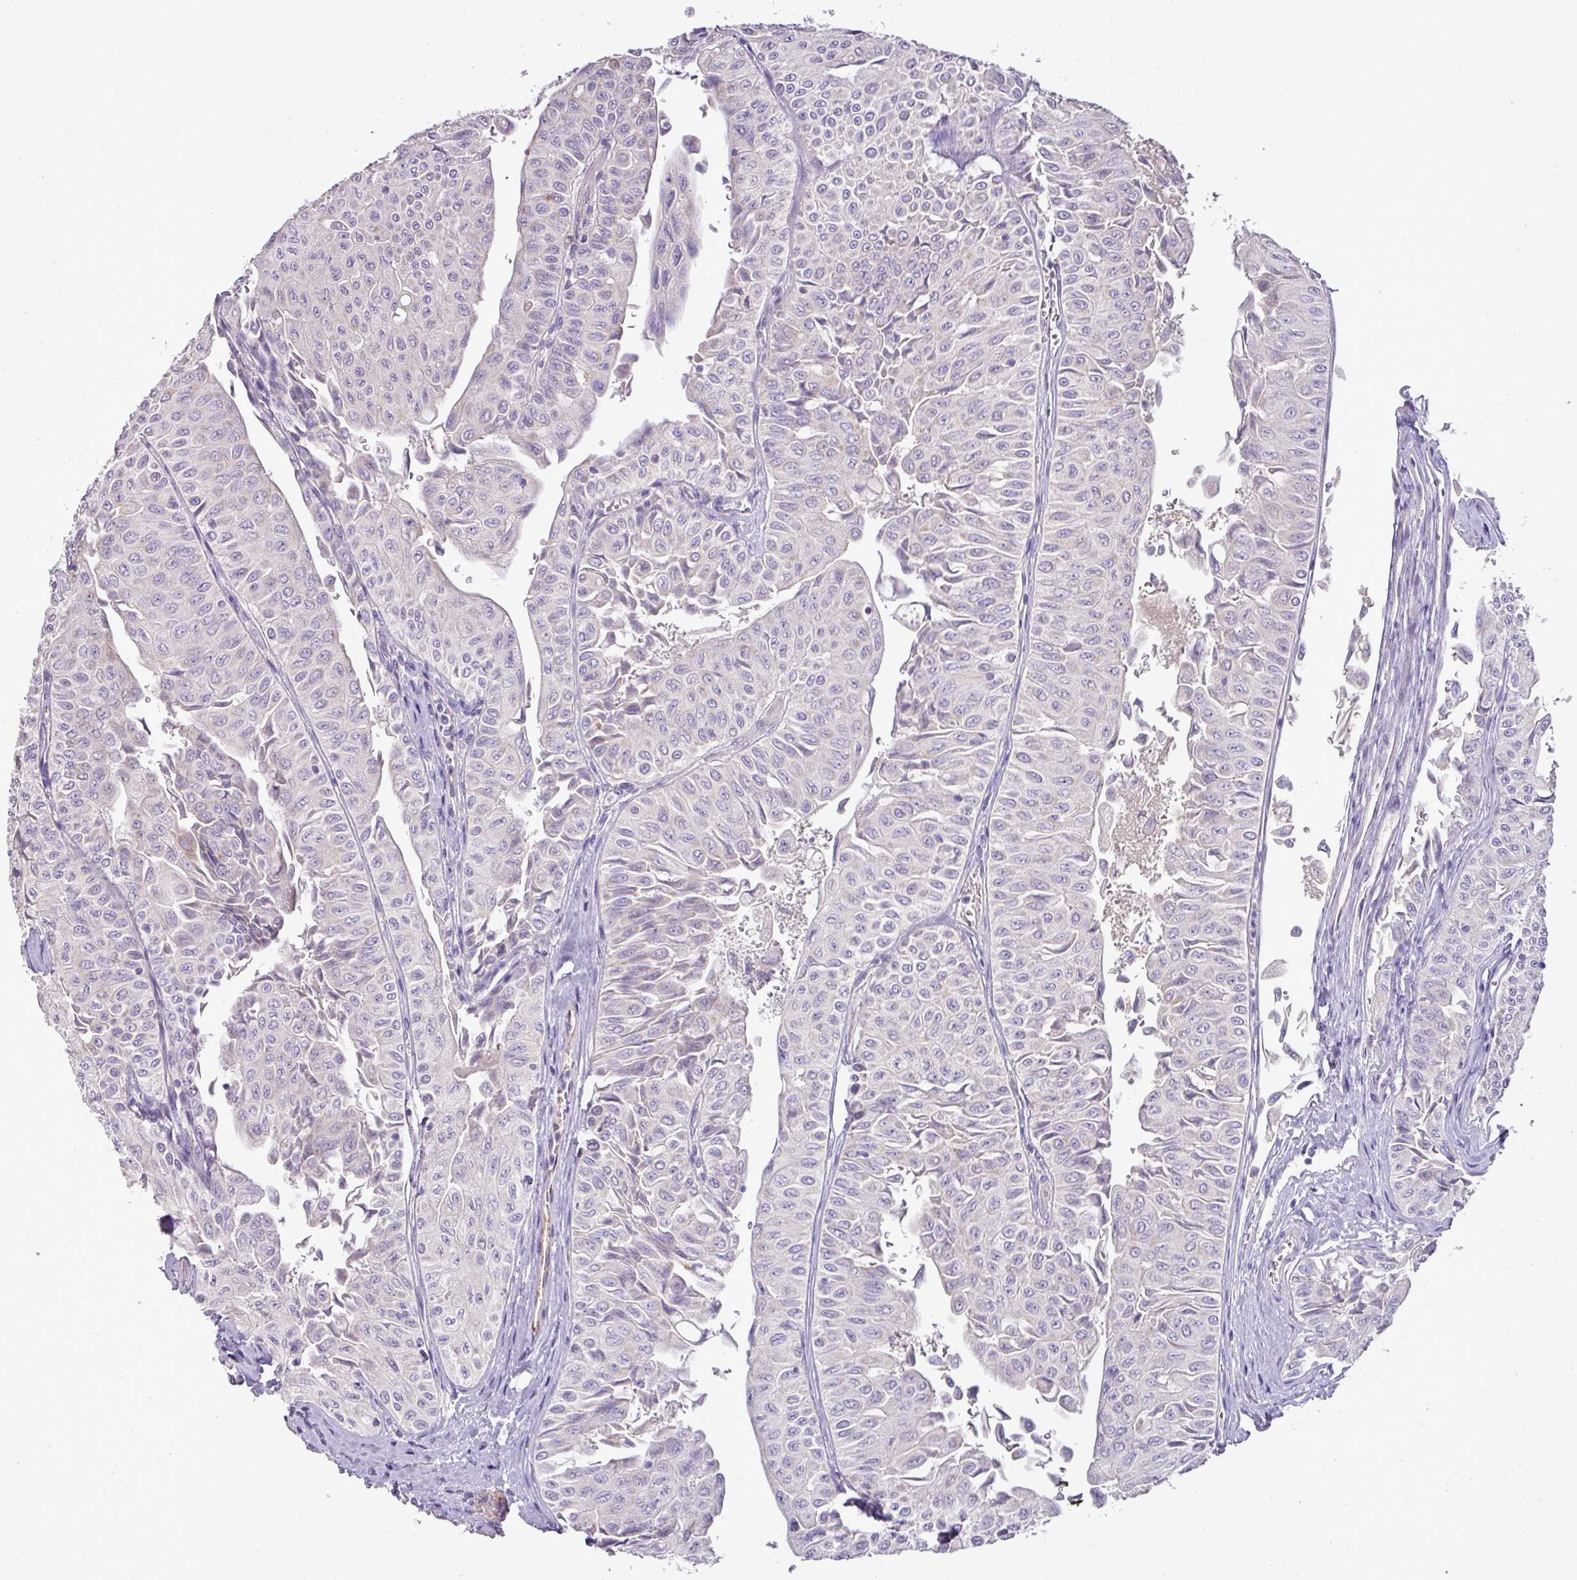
{"staining": {"intensity": "weak", "quantity": "<25%", "location": "cytoplasmic/membranous"}, "tissue": "urothelial cancer", "cell_type": "Tumor cells", "image_type": "cancer", "snomed": [{"axis": "morphology", "description": "Urothelial carcinoma, NOS"}, {"axis": "topography", "description": "Urinary bladder"}], "caption": "Tumor cells show no significant protein positivity in urothelial cancer.", "gene": "BRINP2", "patient": {"sex": "male", "age": 59}}